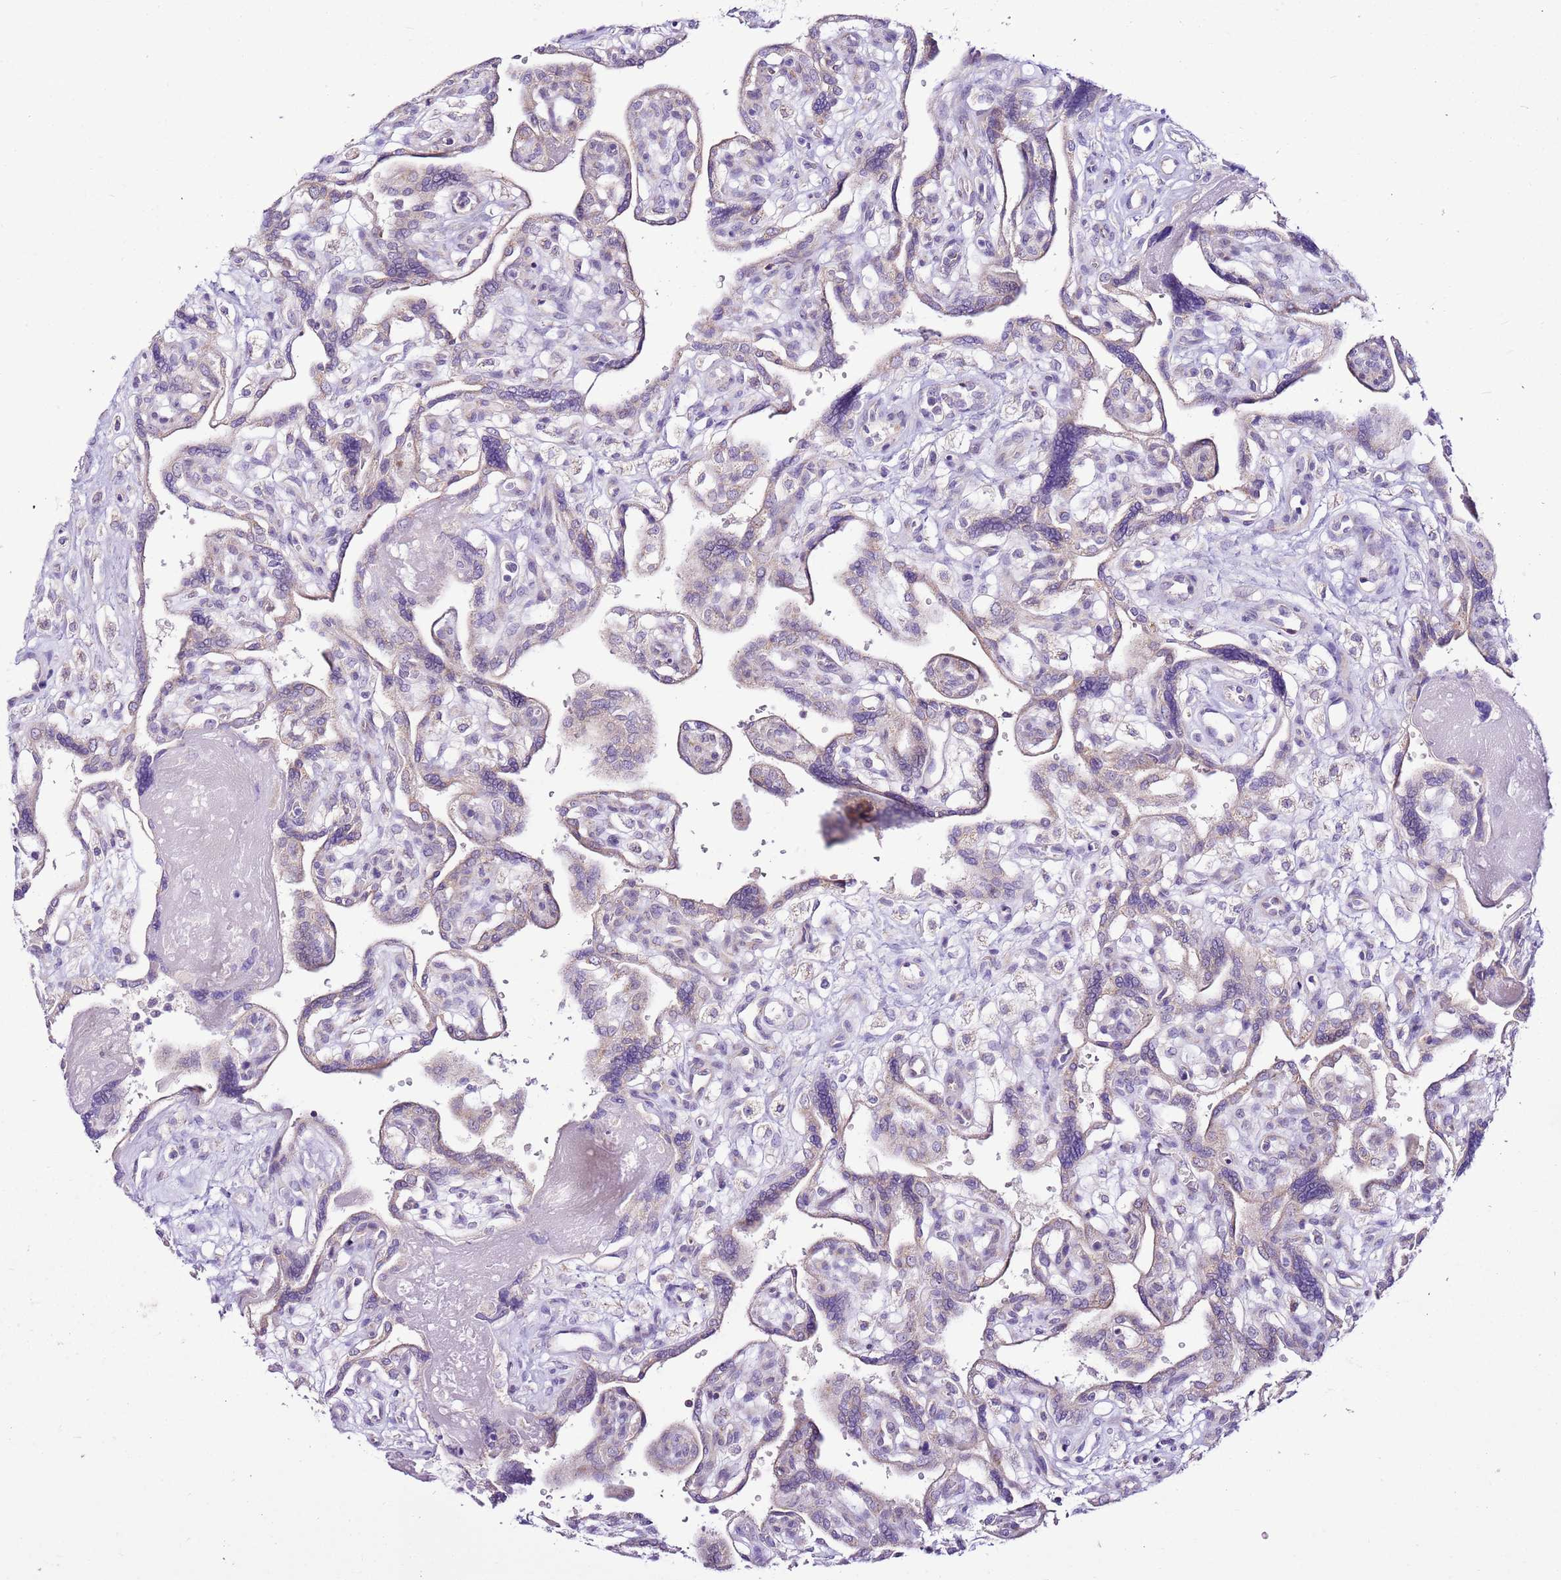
{"staining": {"intensity": "moderate", "quantity": ">75%", "location": "cytoplasmic/membranous"}, "tissue": "placenta", "cell_type": "Decidual cells", "image_type": "normal", "snomed": [{"axis": "morphology", "description": "Normal tissue, NOS"}, {"axis": "topography", "description": "Placenta"}], "caption": "Protein expression analysis of benign human placenta reveals moderate cytoplasmic/membranous positivity in about >75% of decidual cells.", "gene": "MRPL36", "patient": {"sex": "female", "age": 39}}